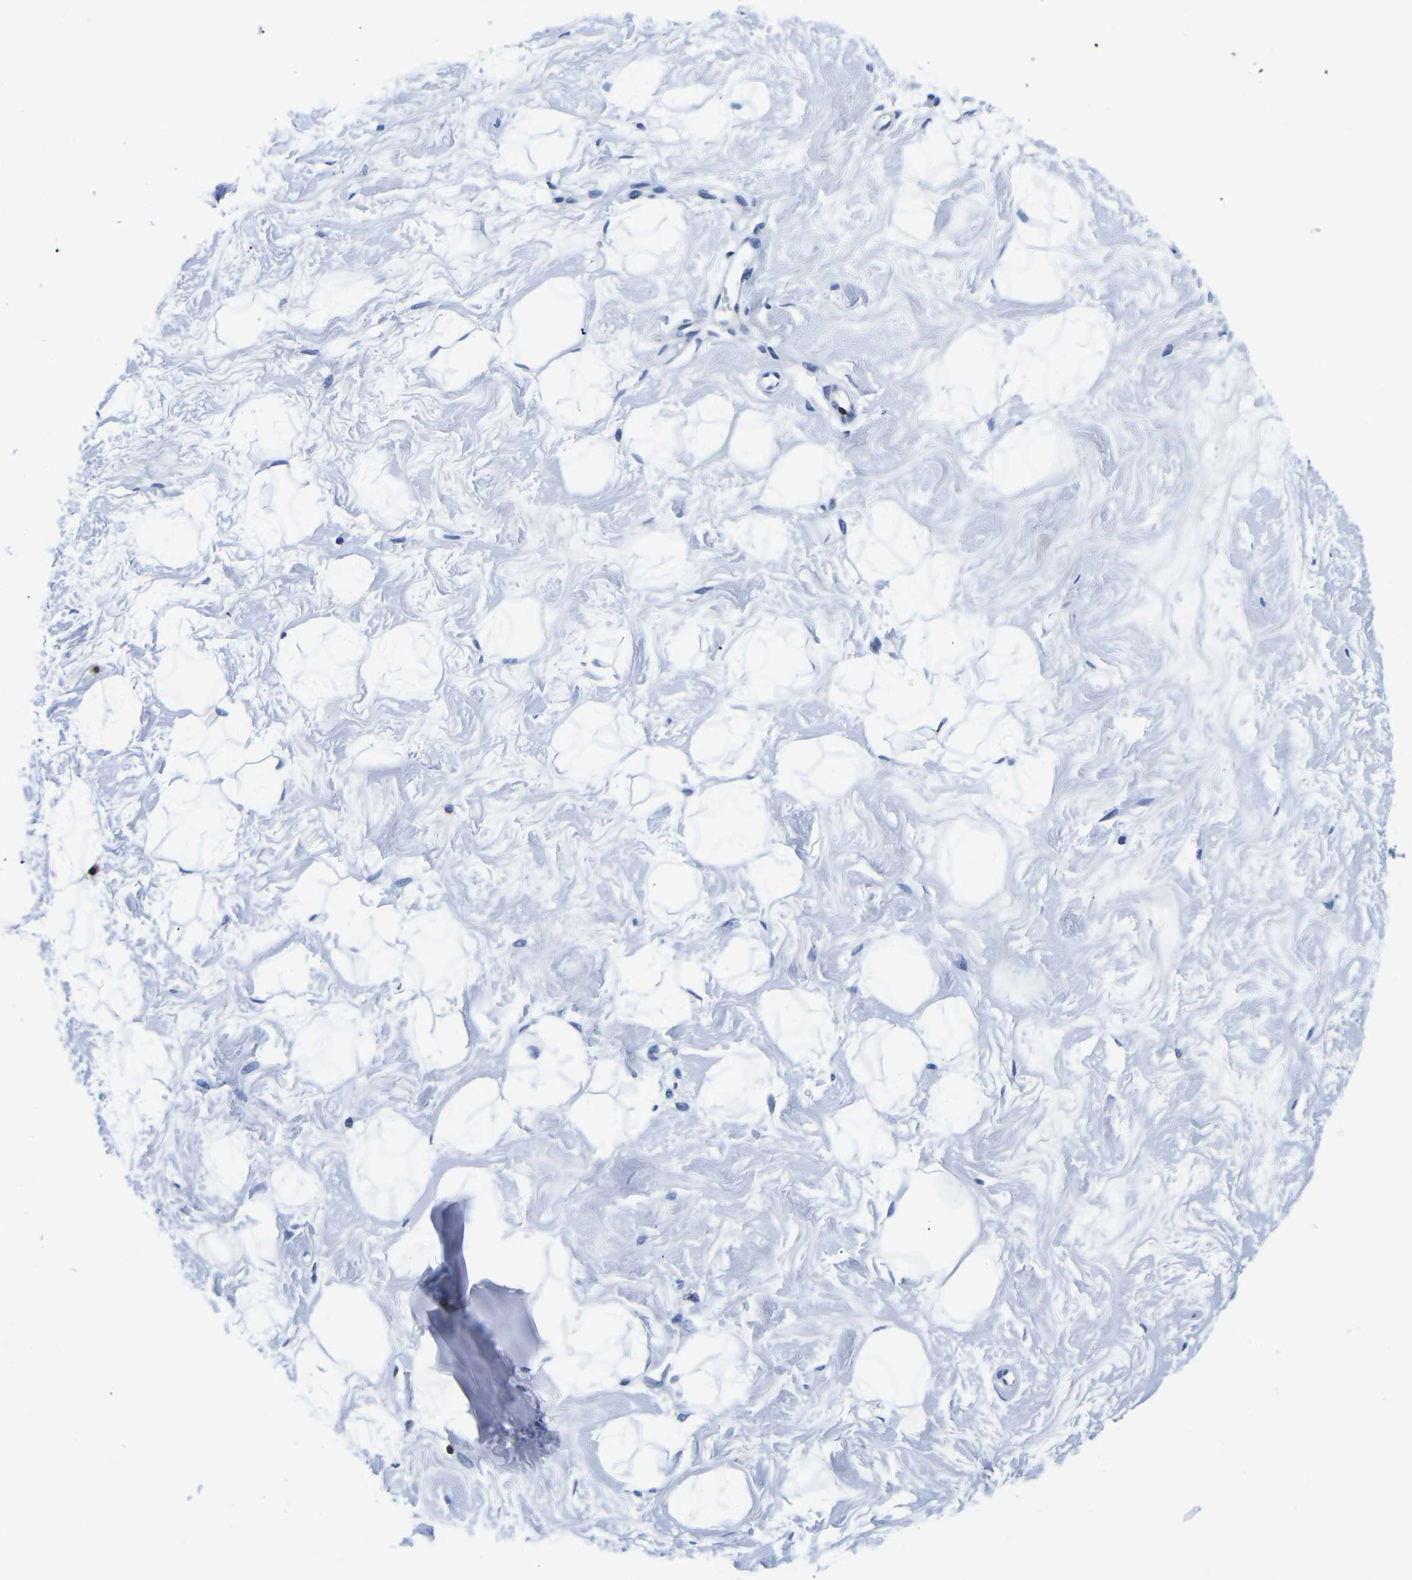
{"staining": {"intensity": "negative", "quantity": "none", "location": "none"}, "tissue": "breast", "cell_type": "Adipocytes", "image_type": "normal", "snomed": [{"axis": "morphology", "description": "Normal tissue, NOS"}, {"axis": "topography", "description": "Breast"}], "caption": "Micrograph shows no significant protein expression in adipocytes of benign breast.", "gene": "CTSW", "patient": {"sex": "female", "age": 23}}